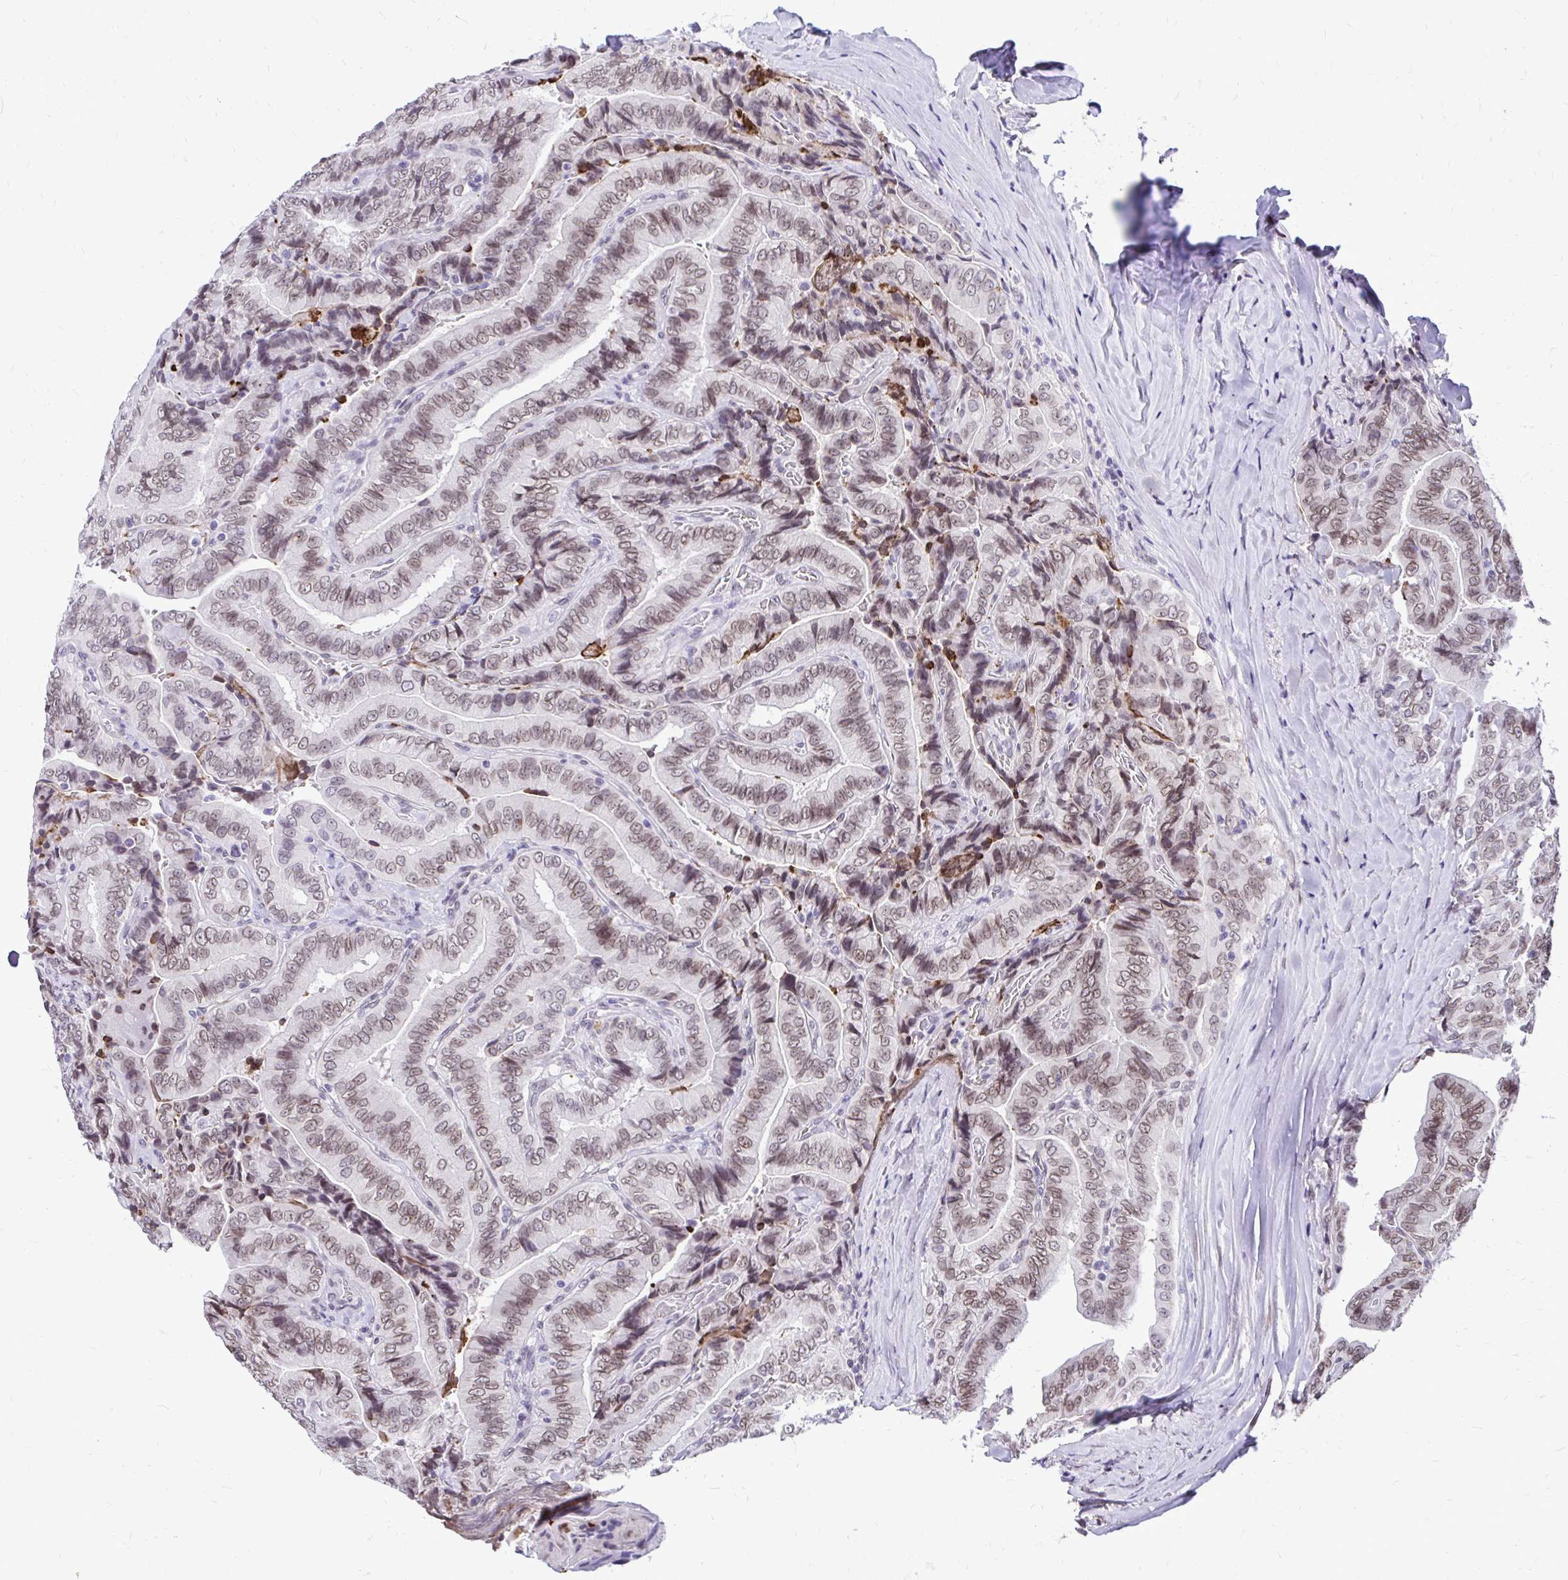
{"staining": {"intensity": "moderate", "quantity": ">75%", "location": "cytoplasmic/membranous,nuclear"}, "tissue": "thyroid cancer", "cell_type": "Tumor cells", "image_type": "cancer", "snomed": [{"axis": "morphology", "description": "Papillary adenocarcinoma, NOS"}, {"axis": "topography", "description": "Thyroid gland"}], "caption": "Protein staining of thyroid papillary adenocarcinoma tissue displays moderate cytoplasmic/membranous and nuclear positivity in about >75% of tumor cells.", "gene": "BANF1", "patient": {"sex": "male", "age": 61}}